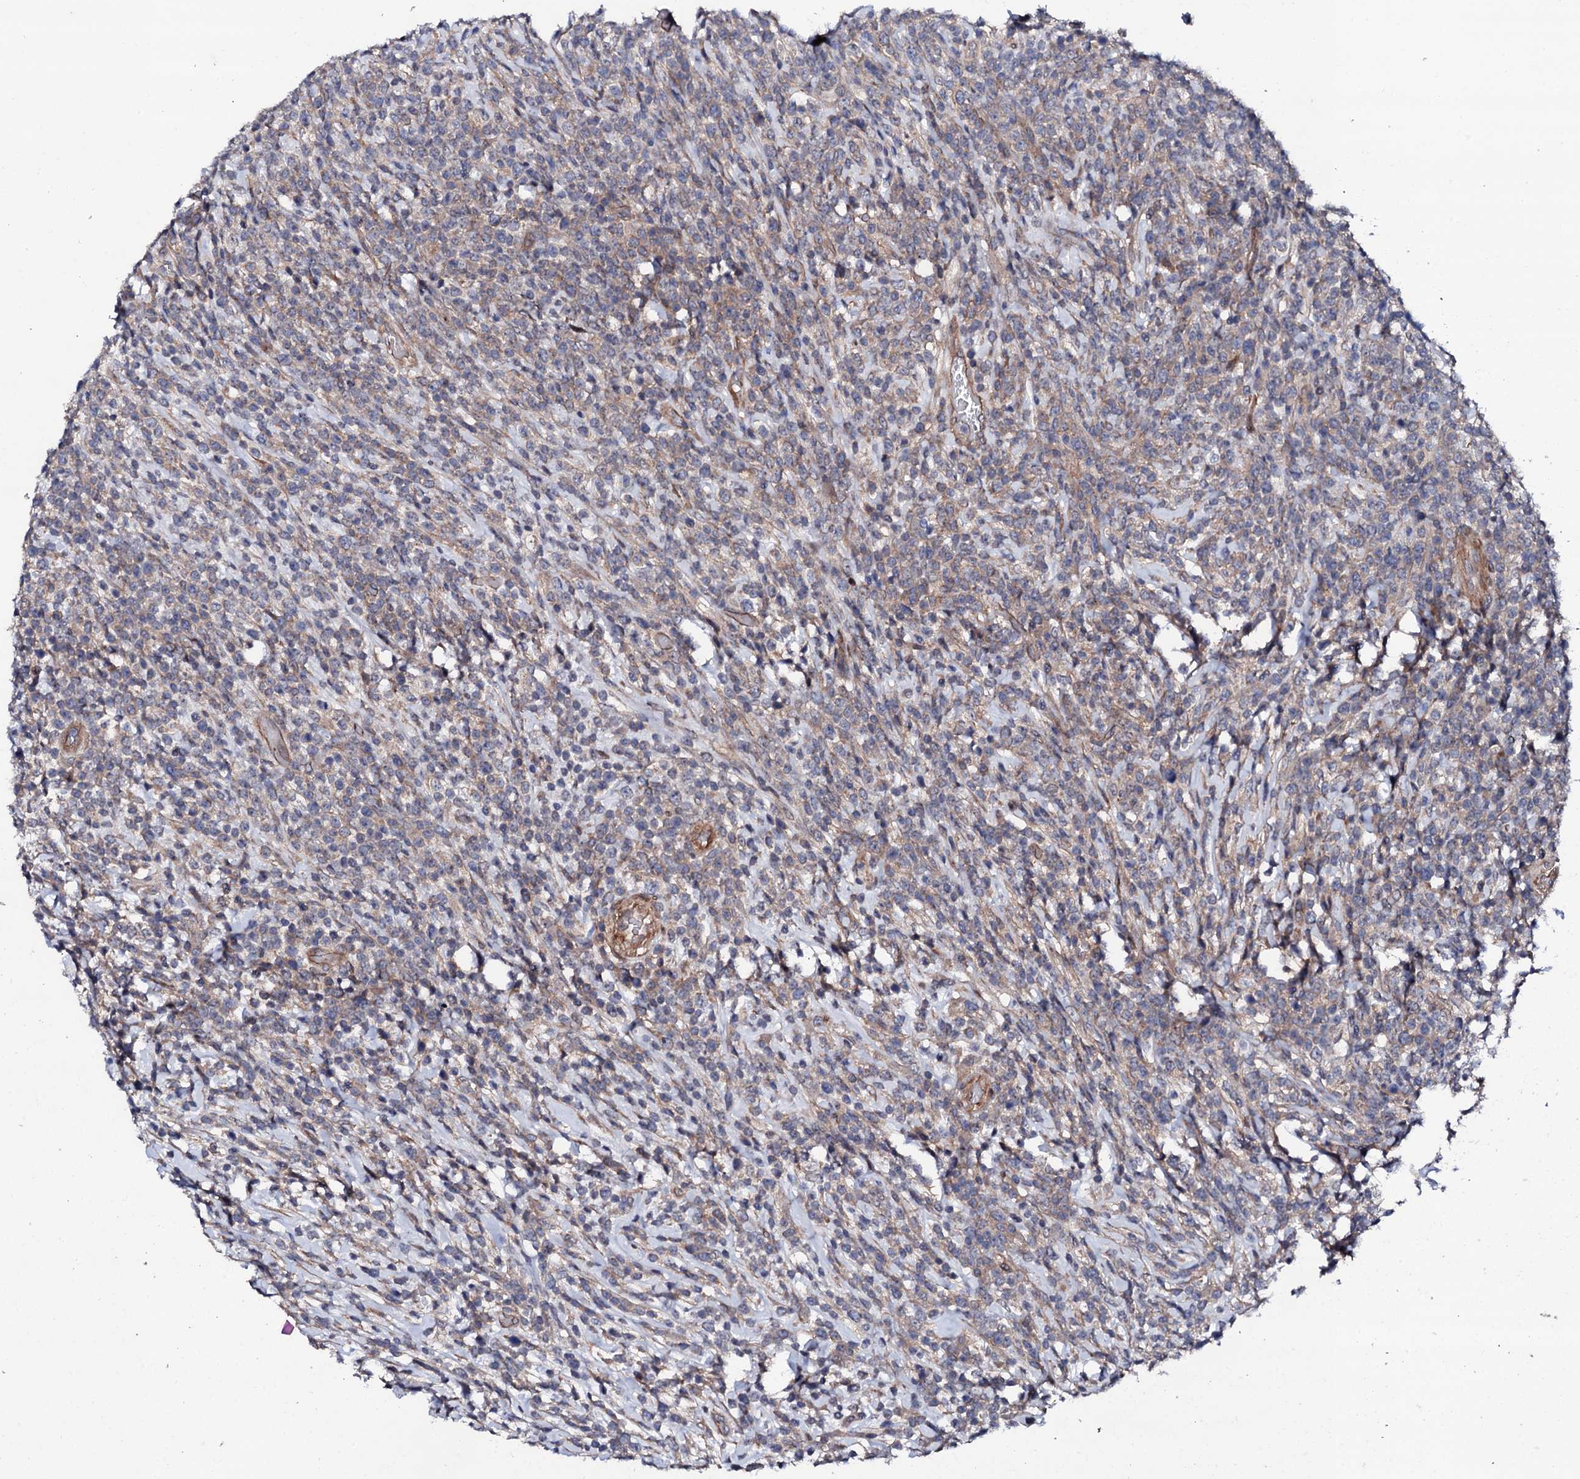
{"staining": {"intensity": "weak", "quantity": "<25%", "location": "cytoplasmic/membranous"}, "tissue": "lymphoma", "cell_type": "Tumor cells", "image_type": "cancer", "snomed": [{"axis": "morphology", "description": "Malignant lymphoma, non-Hodgkin's type, High grade"}, {"axis": "topography", "description": "Colon"}], "caption": "Lymphoma was stained to show a protein in brown. There is no significant positivity in tumor cells. (DAB immunohistochemistry with hematoxylin counter stain).", "gene": "CIAO2A", "patient": {"sex": "female", "age": 53}}